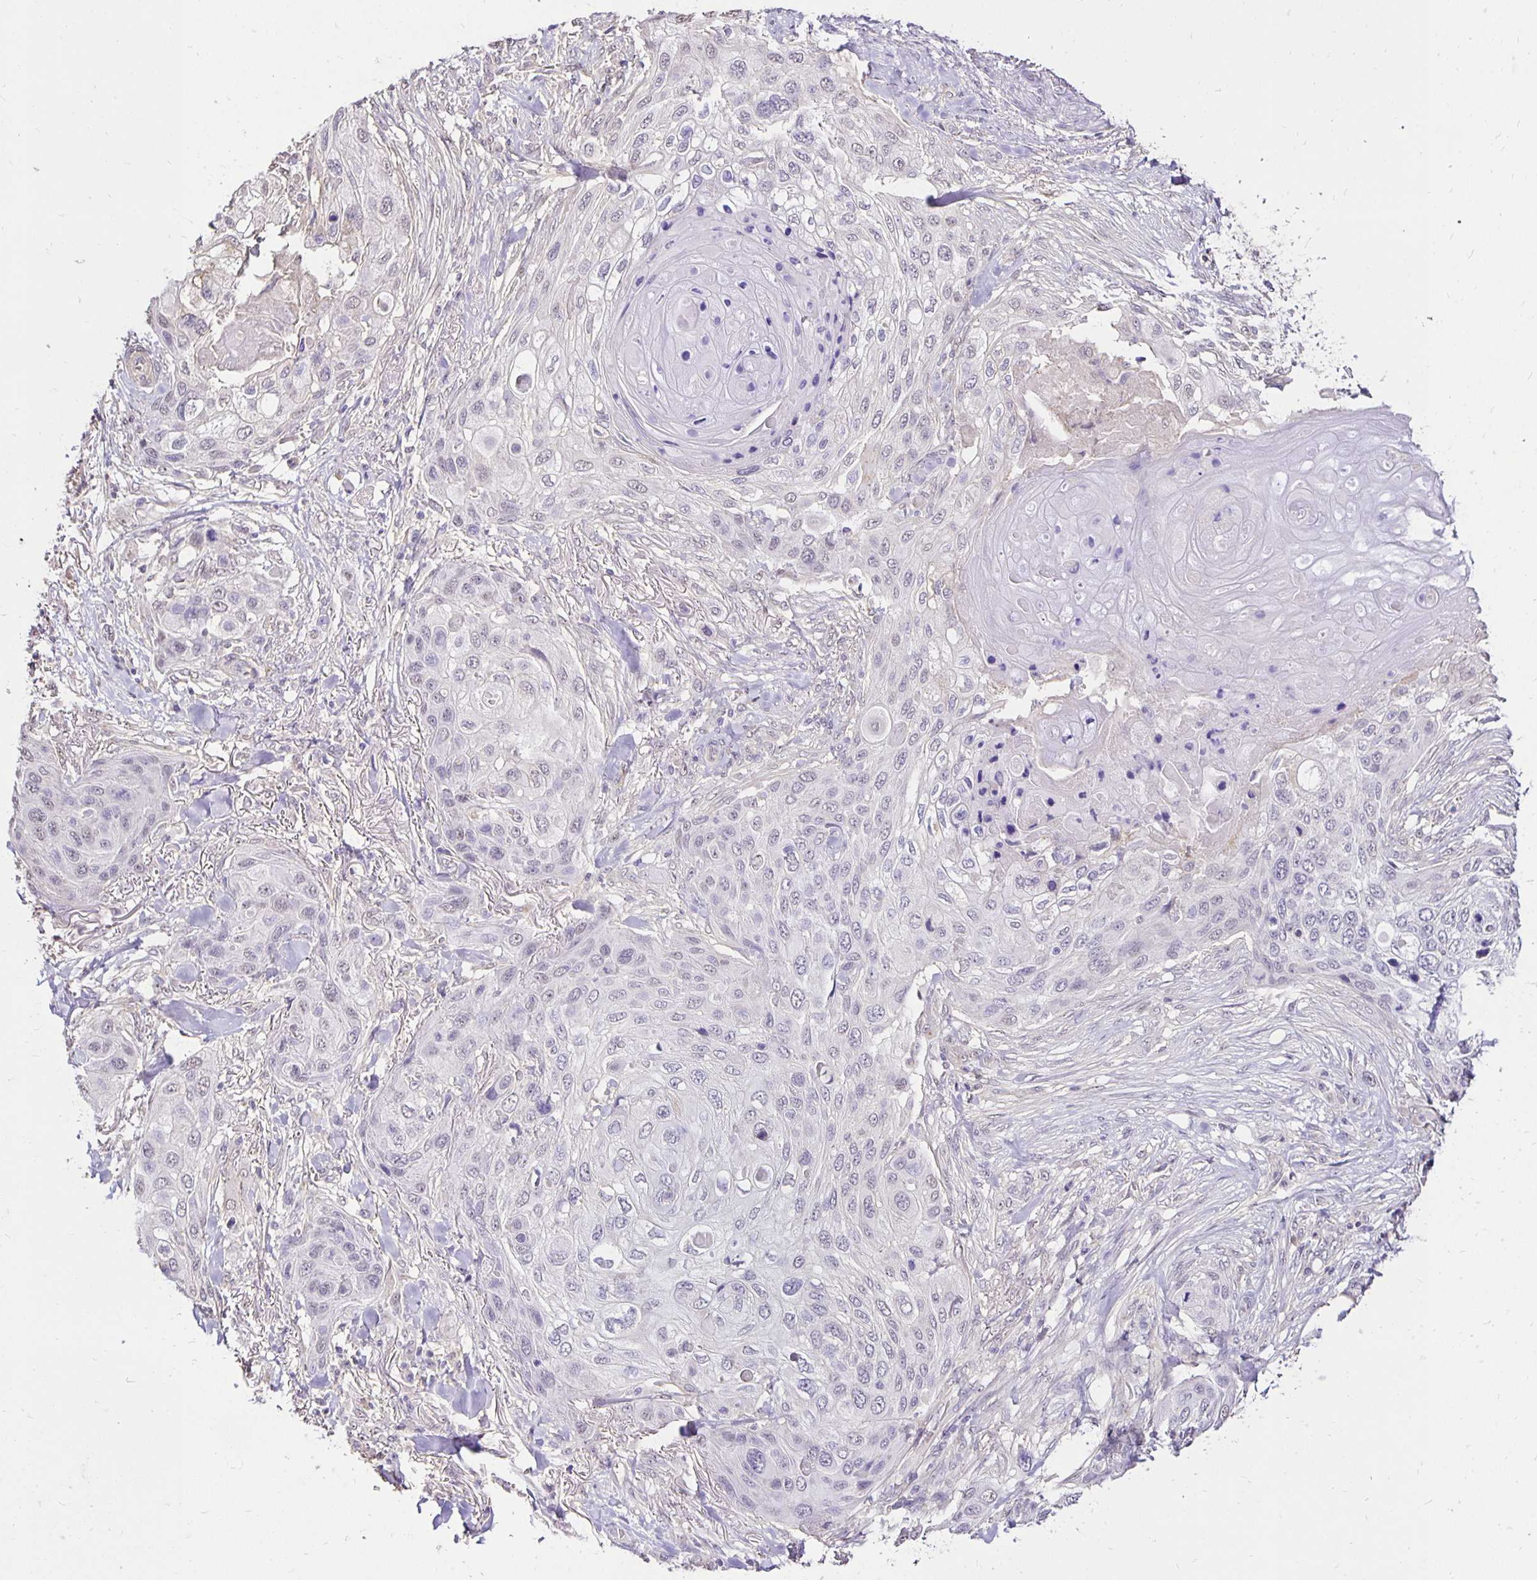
{"staining": {"intensity": "negative", "quantity": "none", "location": "none"}, "tissue": "skin cancer", "cell_type": "Tumor cells", "image_type": "cancer", "snomed": [{"axis": "morphology", "description": "Squamous cell carcinoma, NOS"}, {"axis": "topography", "description": "Skin"}], "caption": "This histopathology image is of squamous cell carcinoma (skin) stained with immunohistochemistry to label a protein in brown with the nuclei are counter-stained blue. There is no staining in tumor cells. (DAB (3,3'-diaminobenzidine) immunohistochemistry with hematoxylin counter stain).", "gene": "PNPLA3", "patient": {"sex": "female", "age": 87}}